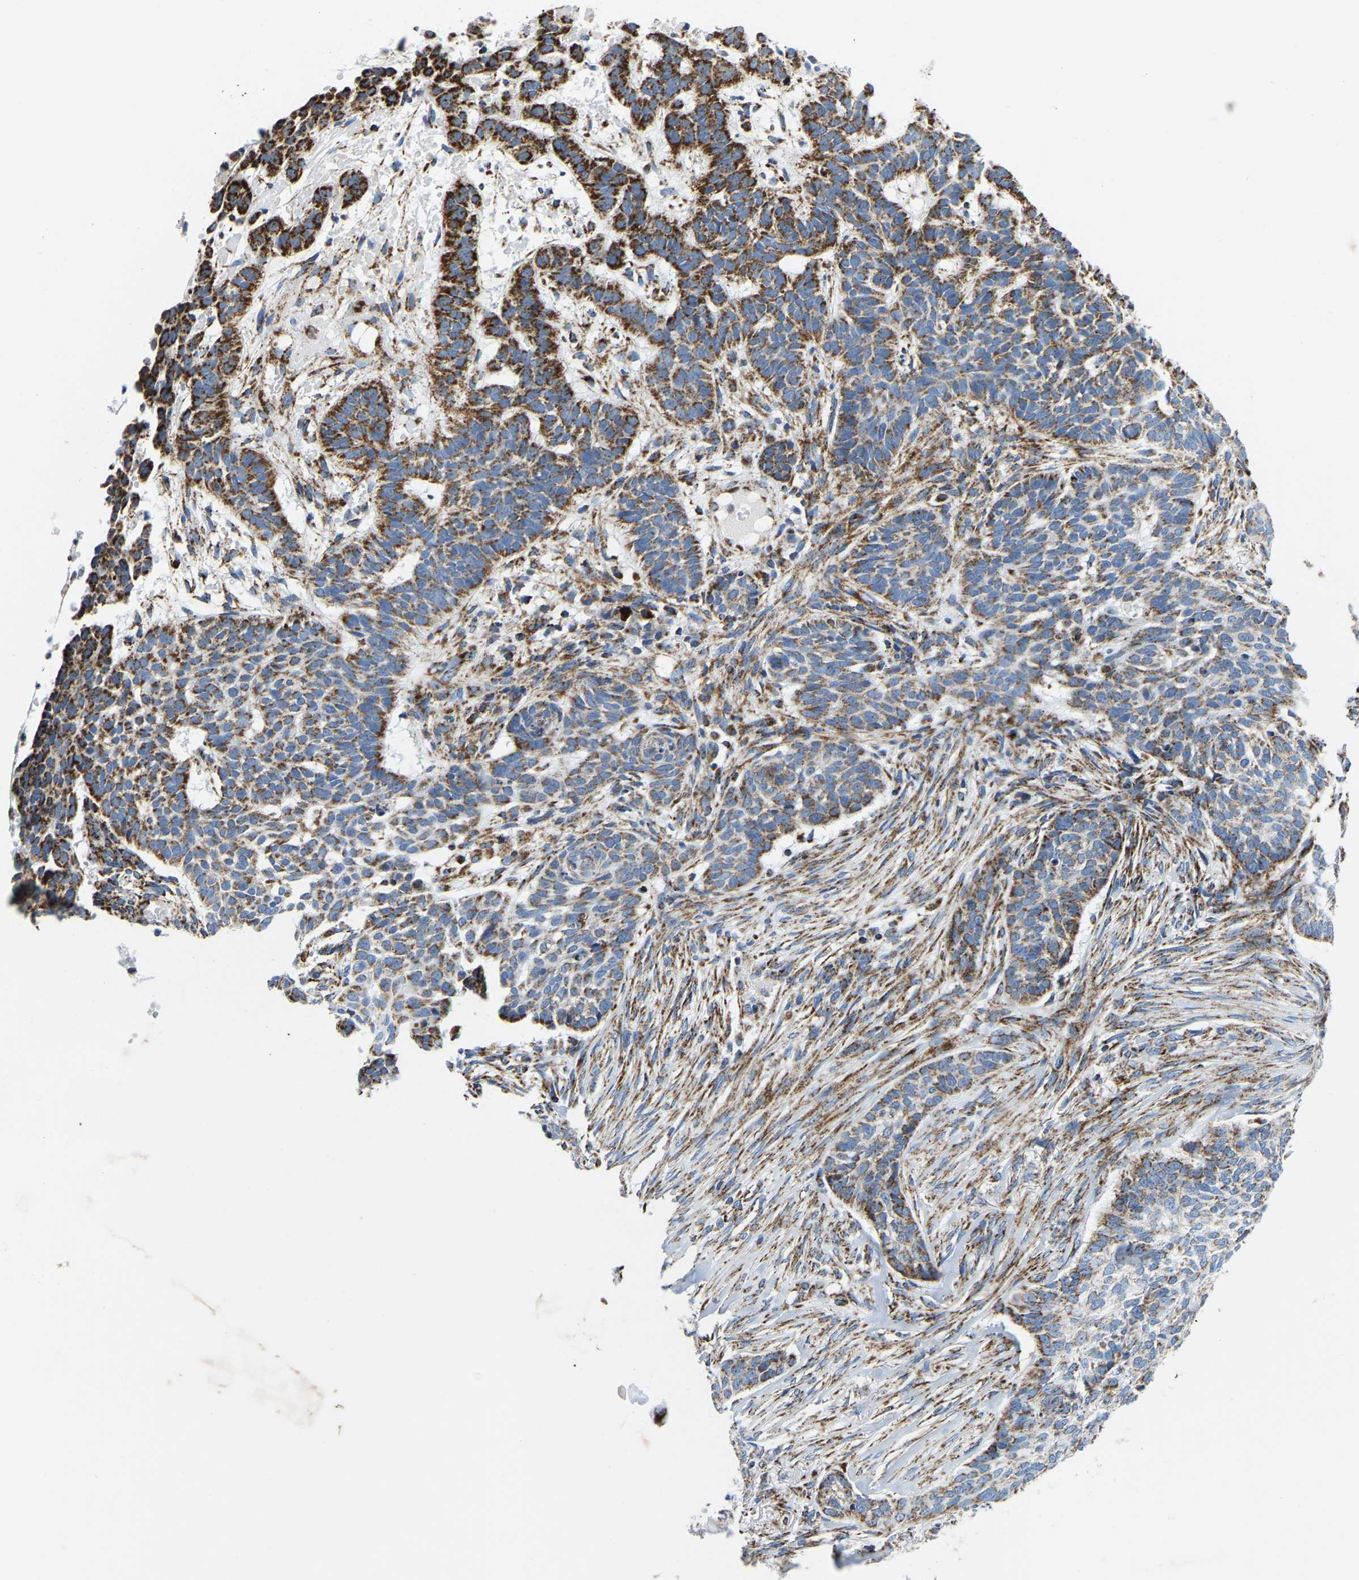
{"staining": {"intensity": "strong", "quantity": "25%-75%", "location": "cytoplasmic/membranous"}, "tissue": "skin cancer", "cell_type": "Tumor cells", "image_type": "cancer", "snomed": [{"axis": "morphology", "description": "Basal cell carcinoma"}, {"axis": "topography", "description": "Skin"}], "caption": "This photomicrograph displays immunohistochemistry (IHC) staining of basal cell carcinoma (skin), with high strong cytoplasmic/membranous expression in about 25%-75% of tumor cells.", "gene": "SFXN1", "patient": {"sex": "male", "age": 85}}